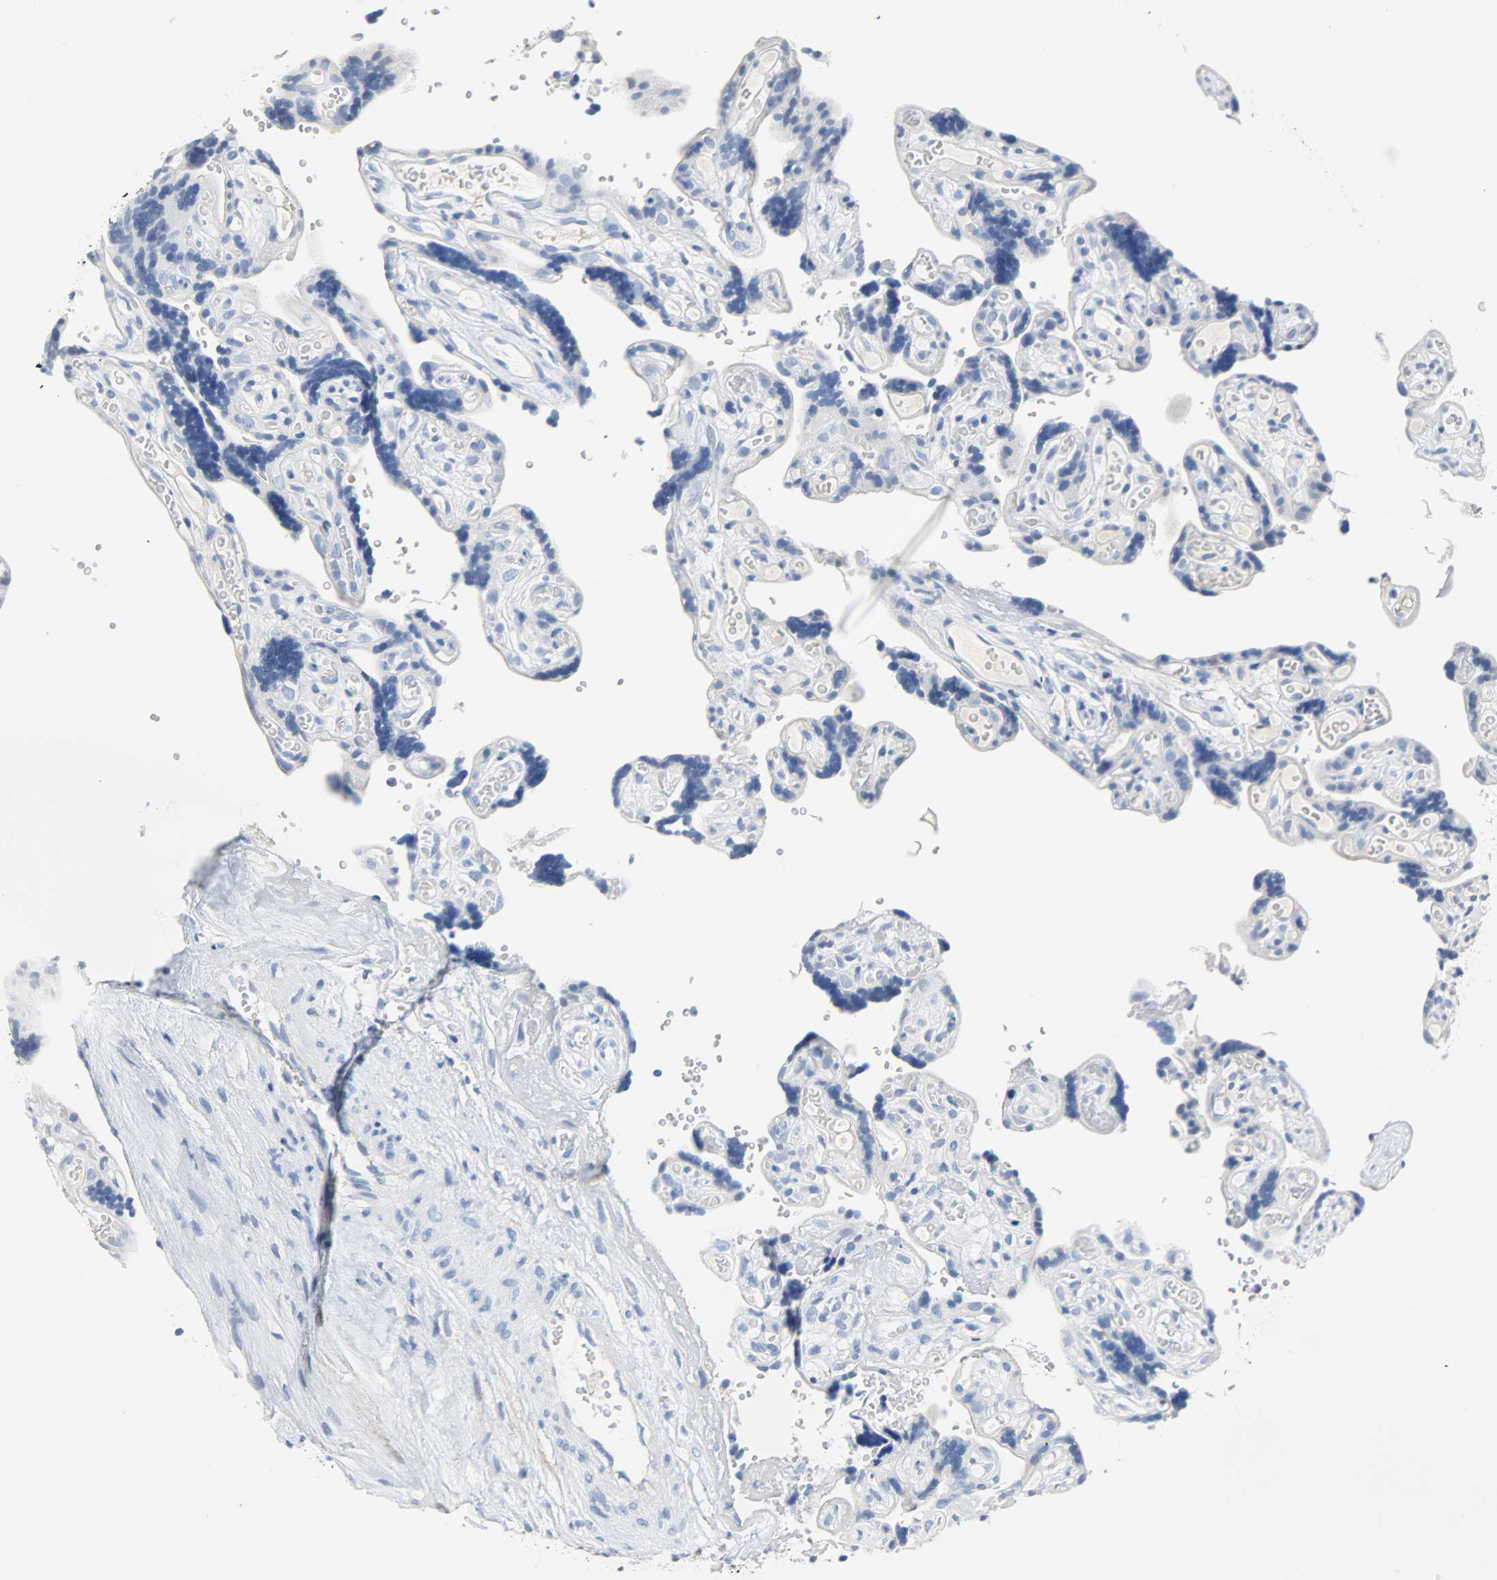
{"staining": {"intensity": "negative", "quantity": "none", "location": "none"}, "tissue": "placenta", "cell_type": "Decidual cells", "image_type": "normal", "snomed": [{"axis": "morphology", "description": "Normal tissue, NOS"}, {"axis": "topography", "description": "Placenta"}], "caption": "IHC of normal human placenta displays no staining in decidual cells.", "gene": "CA3", "patient": {"sex": "female", "age": 30}}